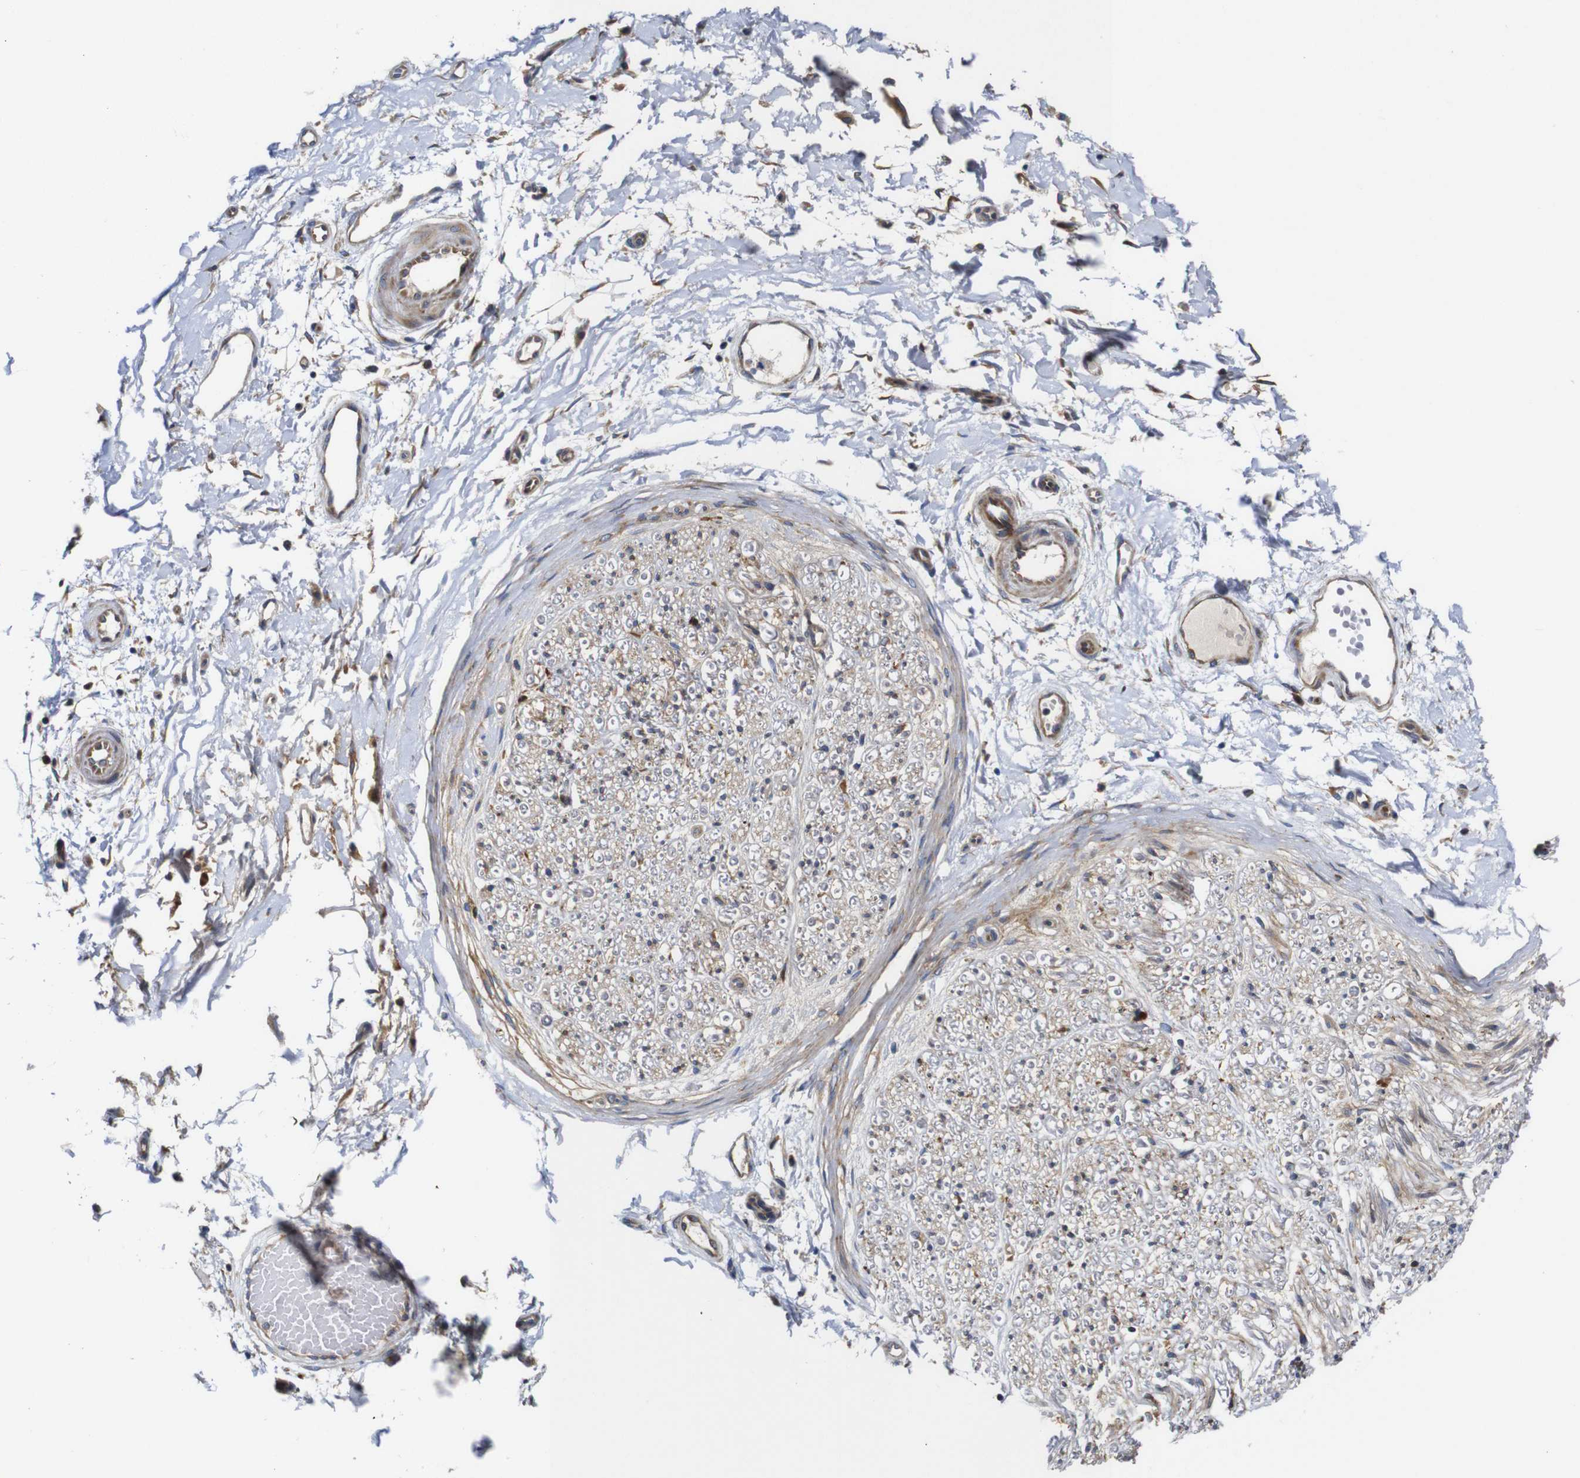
{"staining": {"intensity": "moderate", "quantity": ">75%", "location": "cytoplasmic/membranous"}, "tissue": "adipose tissue", "cell_type": "Adipocytes", "image_type": "normal", "snomed": [{"axis": "morphology", "description": "Normal tissue, NOS"}, {"axis": "morphology", "description": "Squamous cell carcinoma, NOS"}, {"axis": "topography", "description": "Skin"}, {"axis": "topography", "description": "Peripheral nerve tissue"}], "caption": "DAB (3,3'-diaminobenzidine) immunohistochemical staining of normal human adipose tissue shows moderate cytoplasmic/membranous protein positivity in about >75% of adipocytes. (IHC, brightfield microscopy, high magnification).", "gene": "CLCC1", "patient": {"sex": "male", "age": 83}}